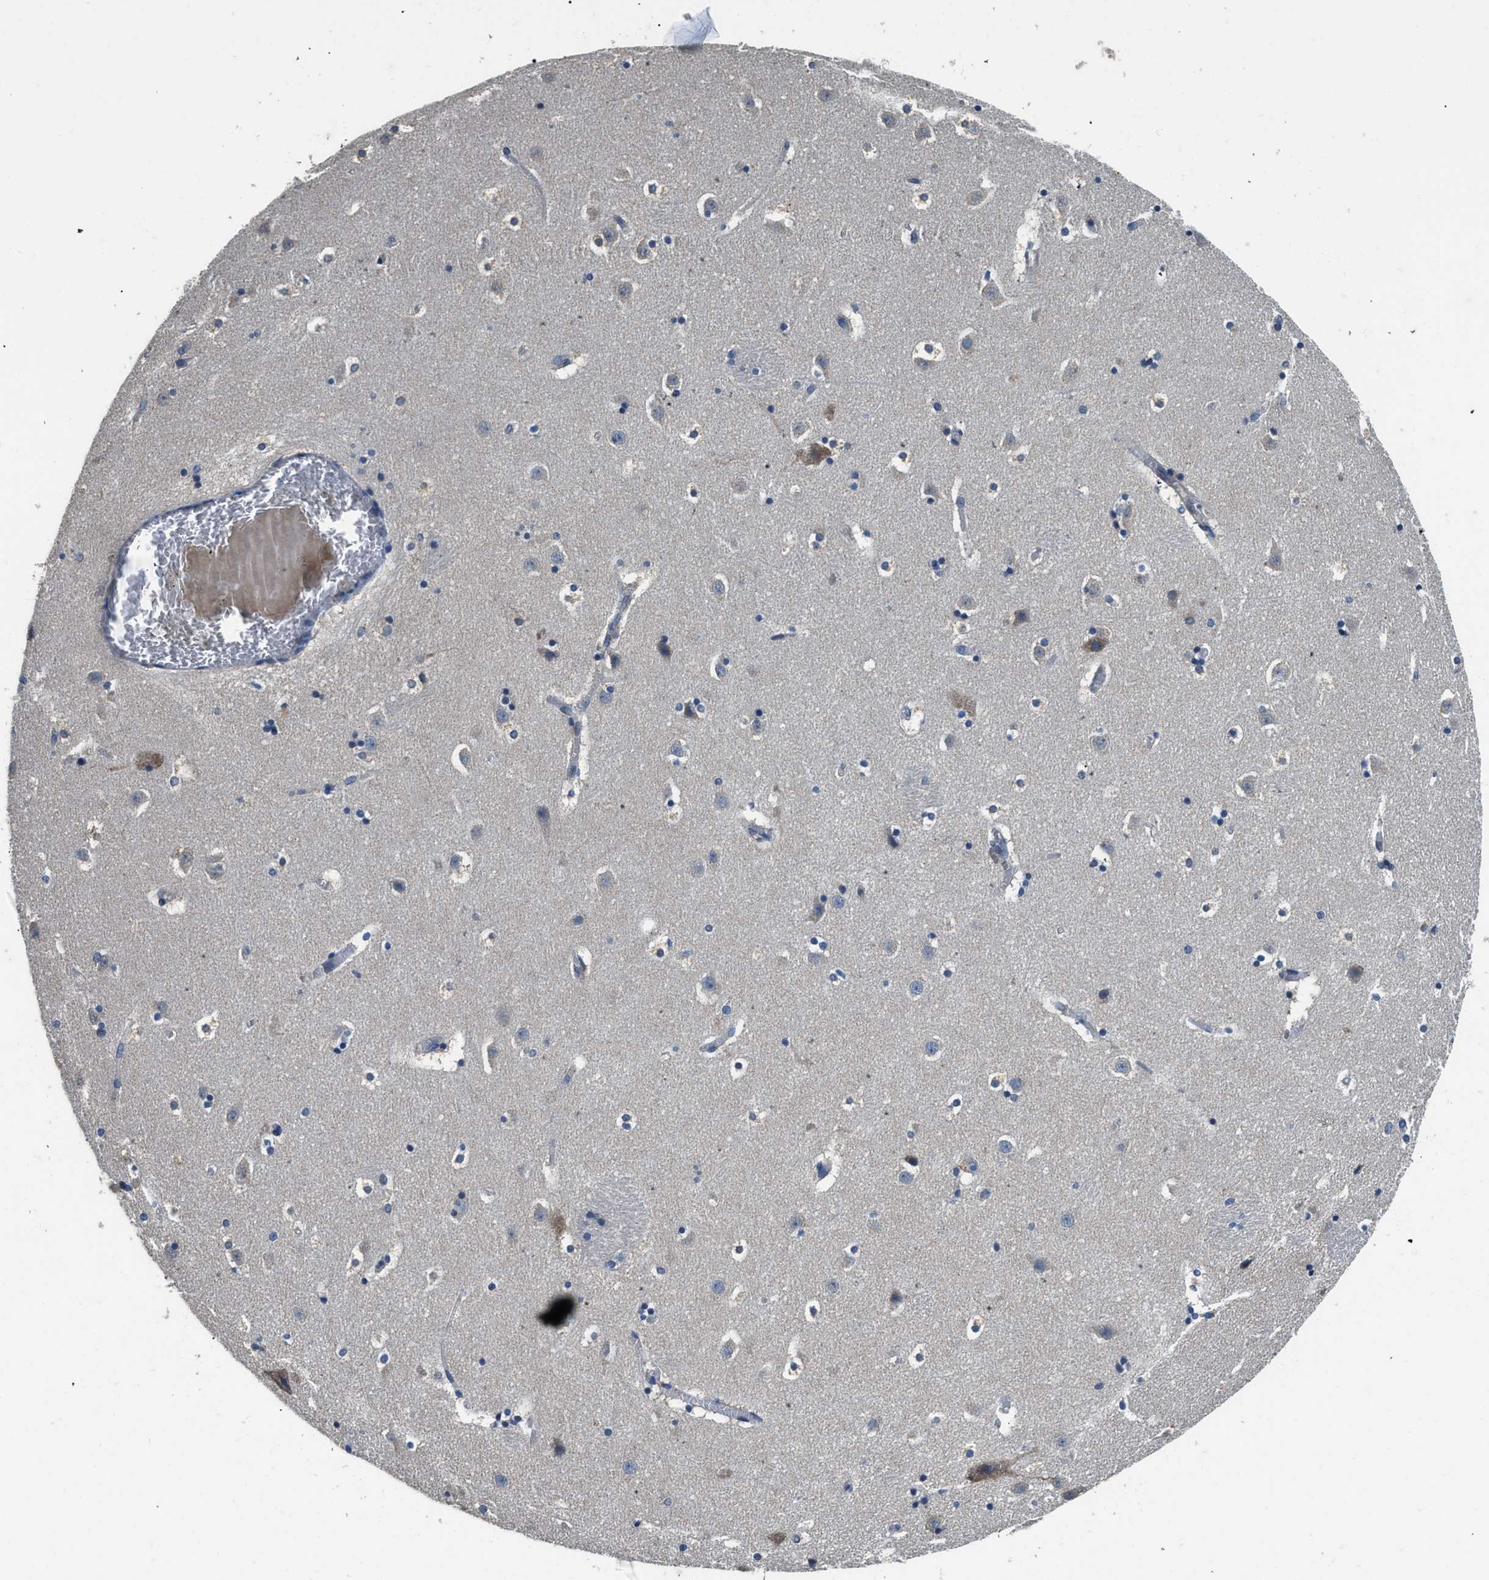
{"staining": {"intensity": "weak", "quantity": "<25%", "location": "cytoplasmic/membranous"}, "tissue": "caudate", "cell_type": "Glial cells", "image_type": "normal", "snomed": [{"axis": "morphology", "description": "Normal tissue, NOS"}, {"axis": "topography", "description": "Lateral ventricle wall"}], "caption": "Micrograph shows no protein expression in glial cells of normal caudate. (Brightfield microscopy of DAB immunohistochemistry (IHC) at high magnification).", "gene": "SSH2", "patient": {"sex": "male", "age": 45}}